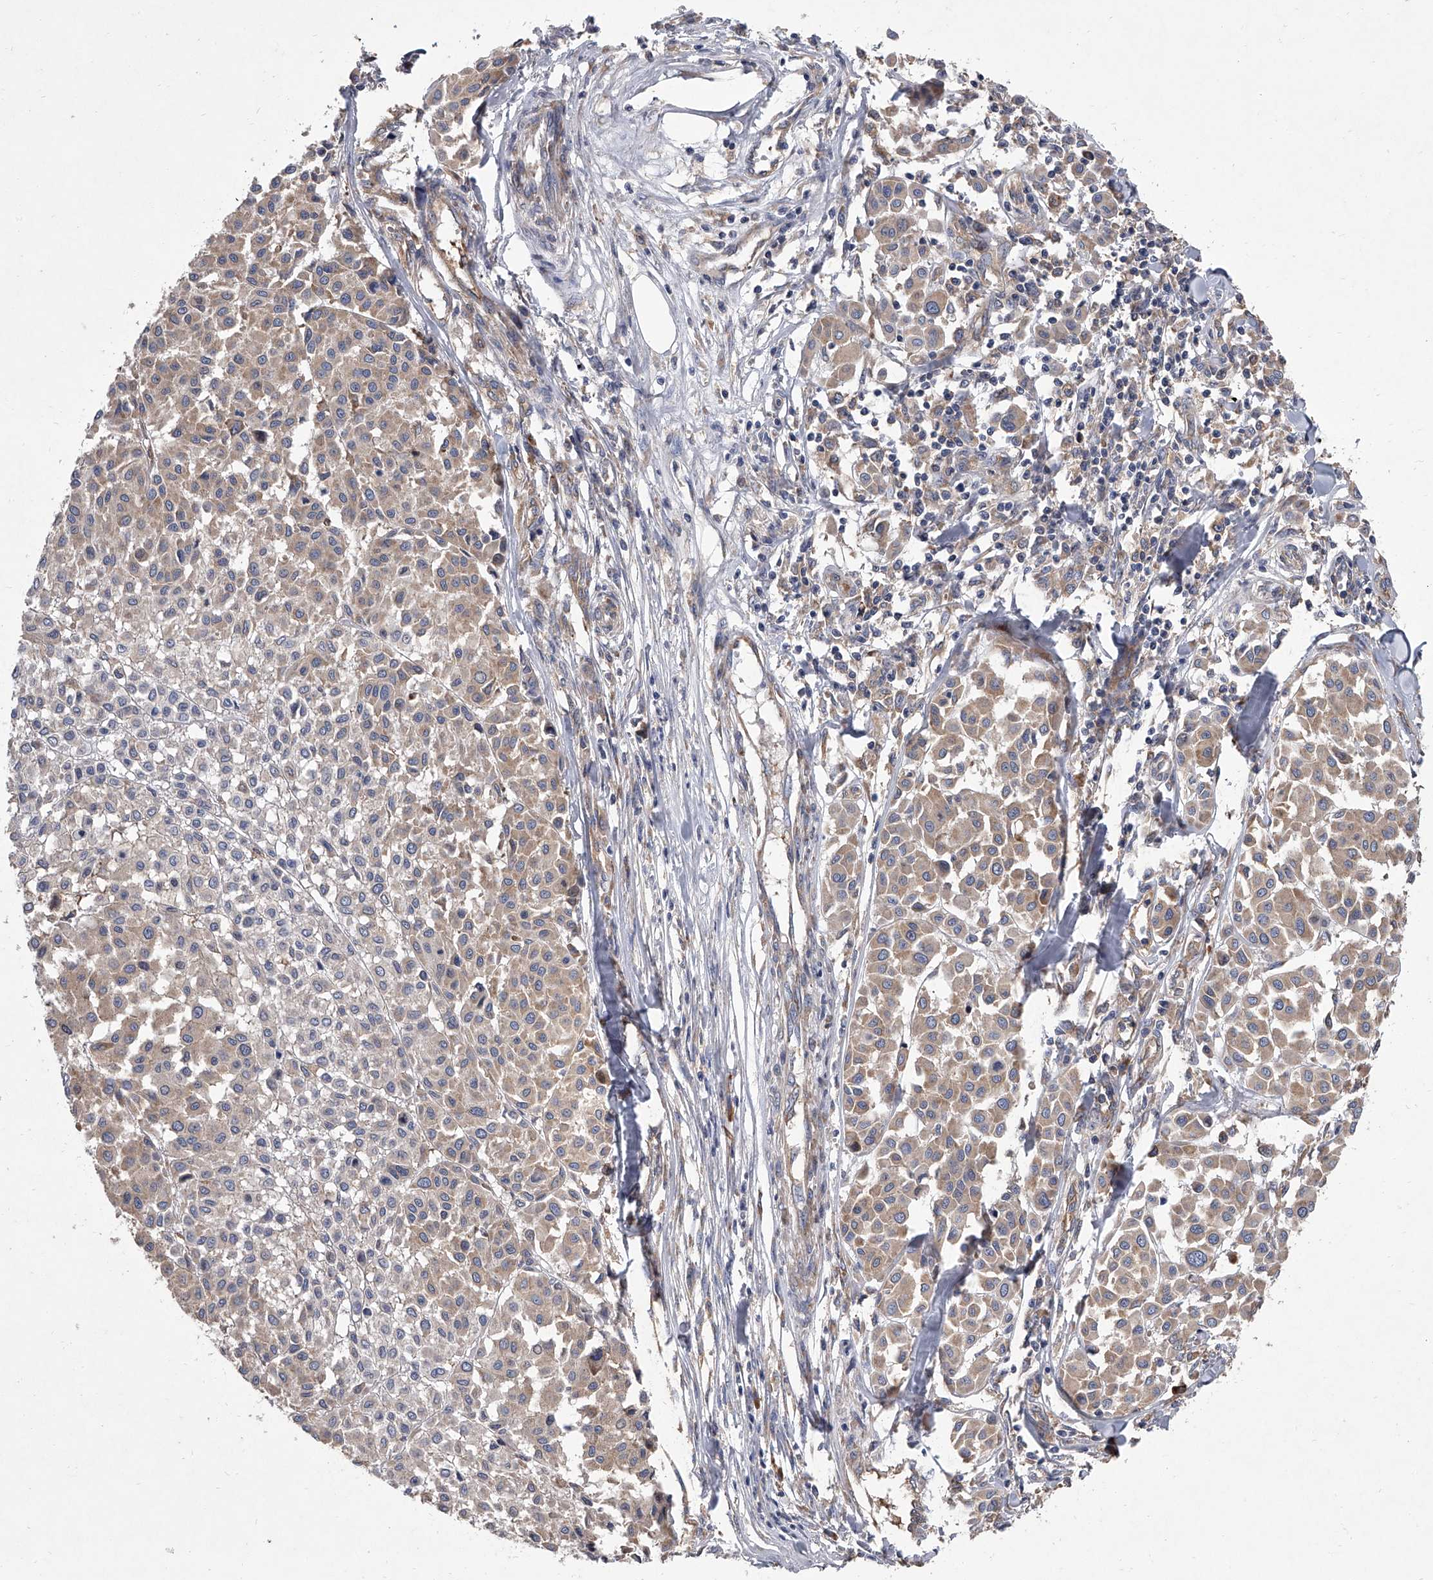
{"staining": {"intensity": "weak", "quantity": ">75%", "location": "cytoplasmic/membranous"}, "tissue": "melanoma", "cell_type": "Tumor cells", "image_type": "cancer", "snomed": [{"axis": "morphology", "description": "Malignant melanoma, Metastatic site"}, {"axis": "topography", "description": "Soft tissue"}], "caption": "Protein expression analysis of melanoma shows weak cytoplasmic/membranous staining in approximately >75% of tumor cells. Ihc stains the protein of interest in brown and the nuclei are stained blue.", "gene": "EIF2S2", "patient": {"sex": "male", "age": 41}}